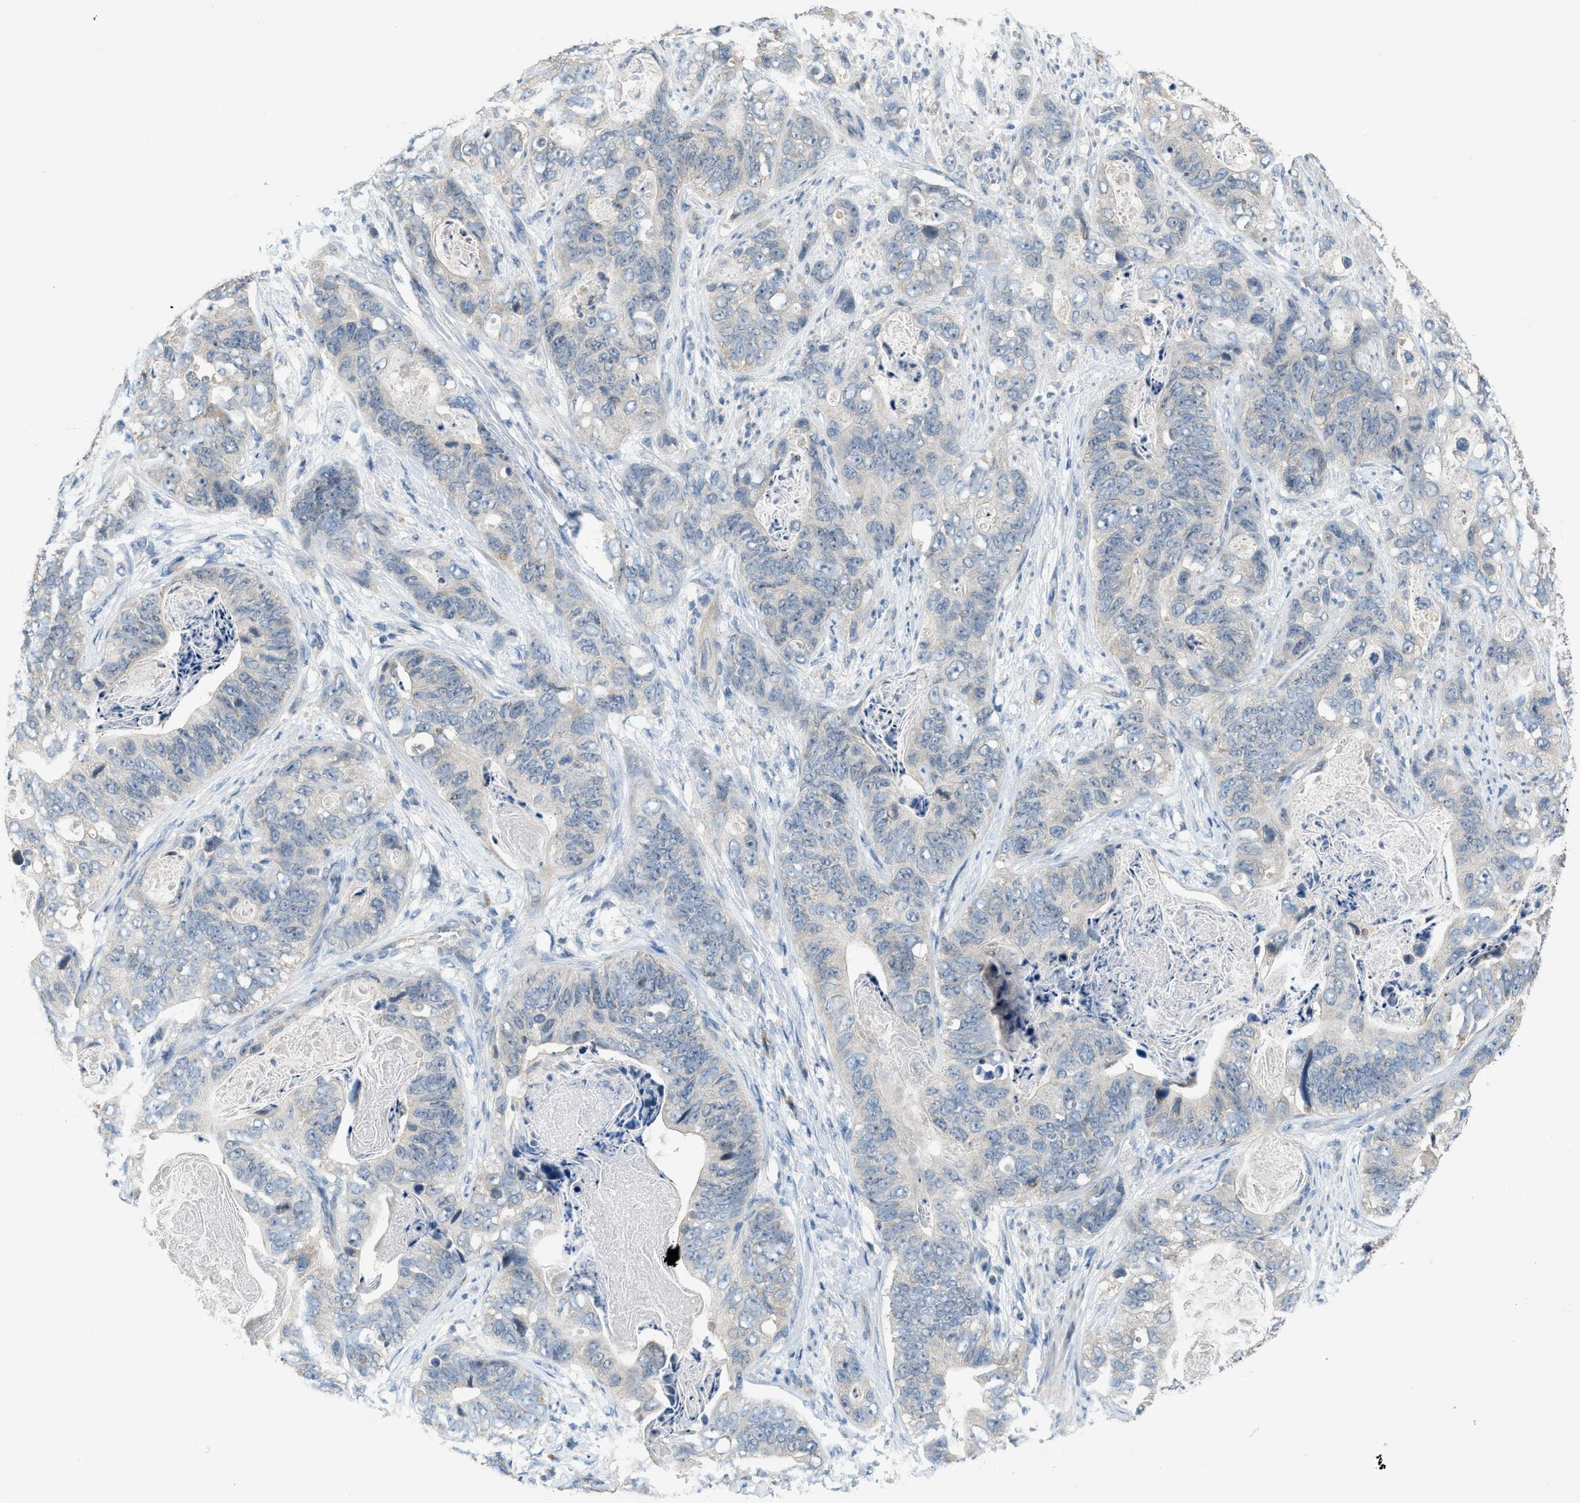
{"staining": {"intensity": "negative", "quantity": "none", "location": "none"}, "tissue": "stomach cancer", "cell_type": "Tumor cells", "image_type": "cancer", "snomed": [{"axis": "morphology", "description": "Adenocarcinoma, NOS"}, {"axis": "topography", "description": "Stomach"}], "caption": "Immunohistochemical staining of adenocarcinoma (stomach) shows no significant expression in tumor cells. The staining was performed using DAB (3,3'-diaminobenzidine) to visualize the protein expression in brown, while the nuclei were stained in blue with hematoxylin (Magnification: 20x).", "gene": "MIS18A", "patient": {"sex": "female", "age": 89}}